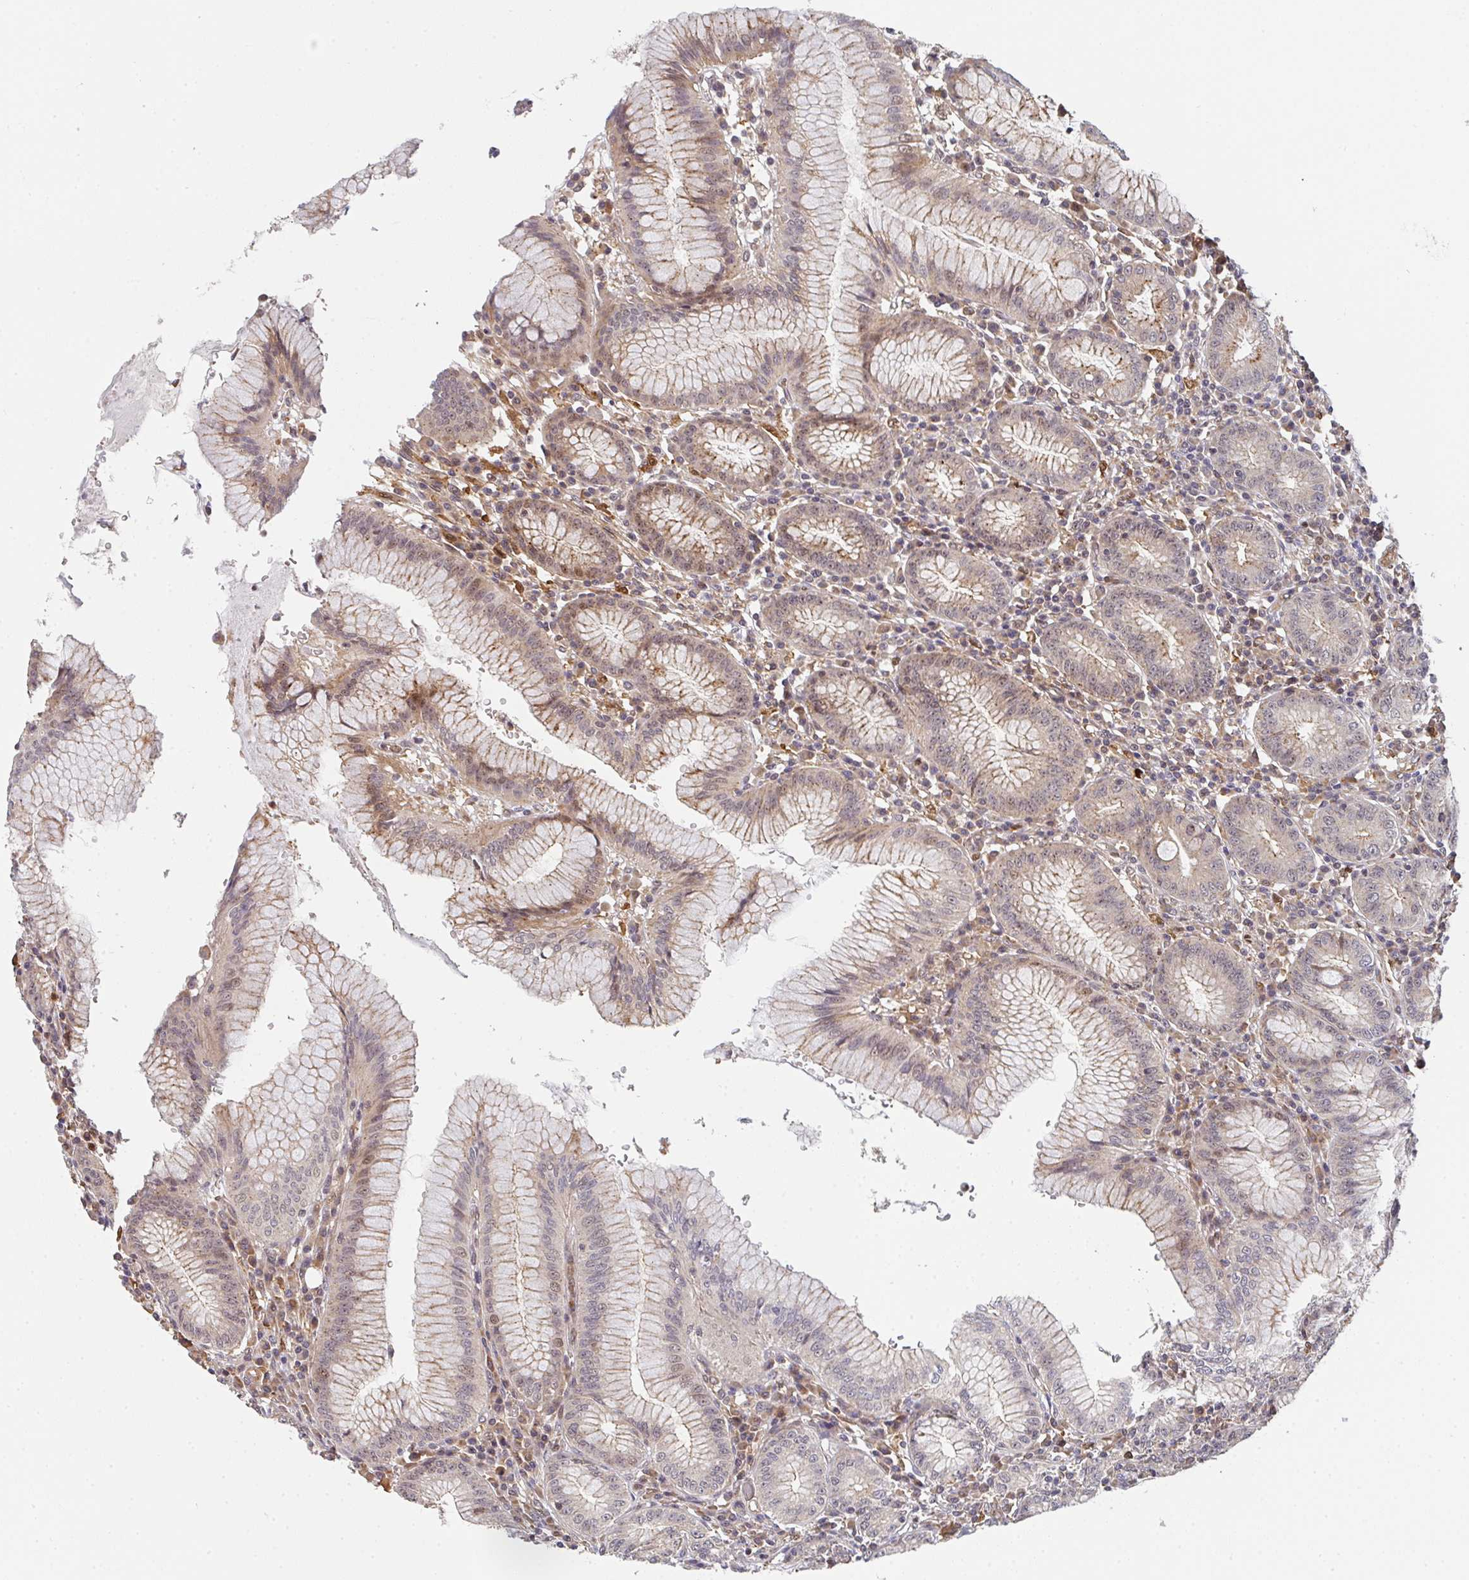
{"staining": {"intensity": "moderate", "quantity": ">75%", "location": "cytoplasmic/membranous,nuclear"}, "tissue": "stomach", "cell_type": "Glandular cells", "image_type": "normal", "snomed": [{"axis": "morphology", "description": "Normal tissue, NOS"}, {"axis": "topography", "description": "Stomach"}], "caption": "Glandular cells demonstrate medium levels of moderate cytoplasmic/membranous,nuclear positivity in about >75% of cells in unremarkable human stomach. Using DAB (brown) and hematoxylin (blue) stains, captured at high magnification using brightfield microscopy.", "gene": "SIMC1", "patient": {"sex": "male", "age": 55}}